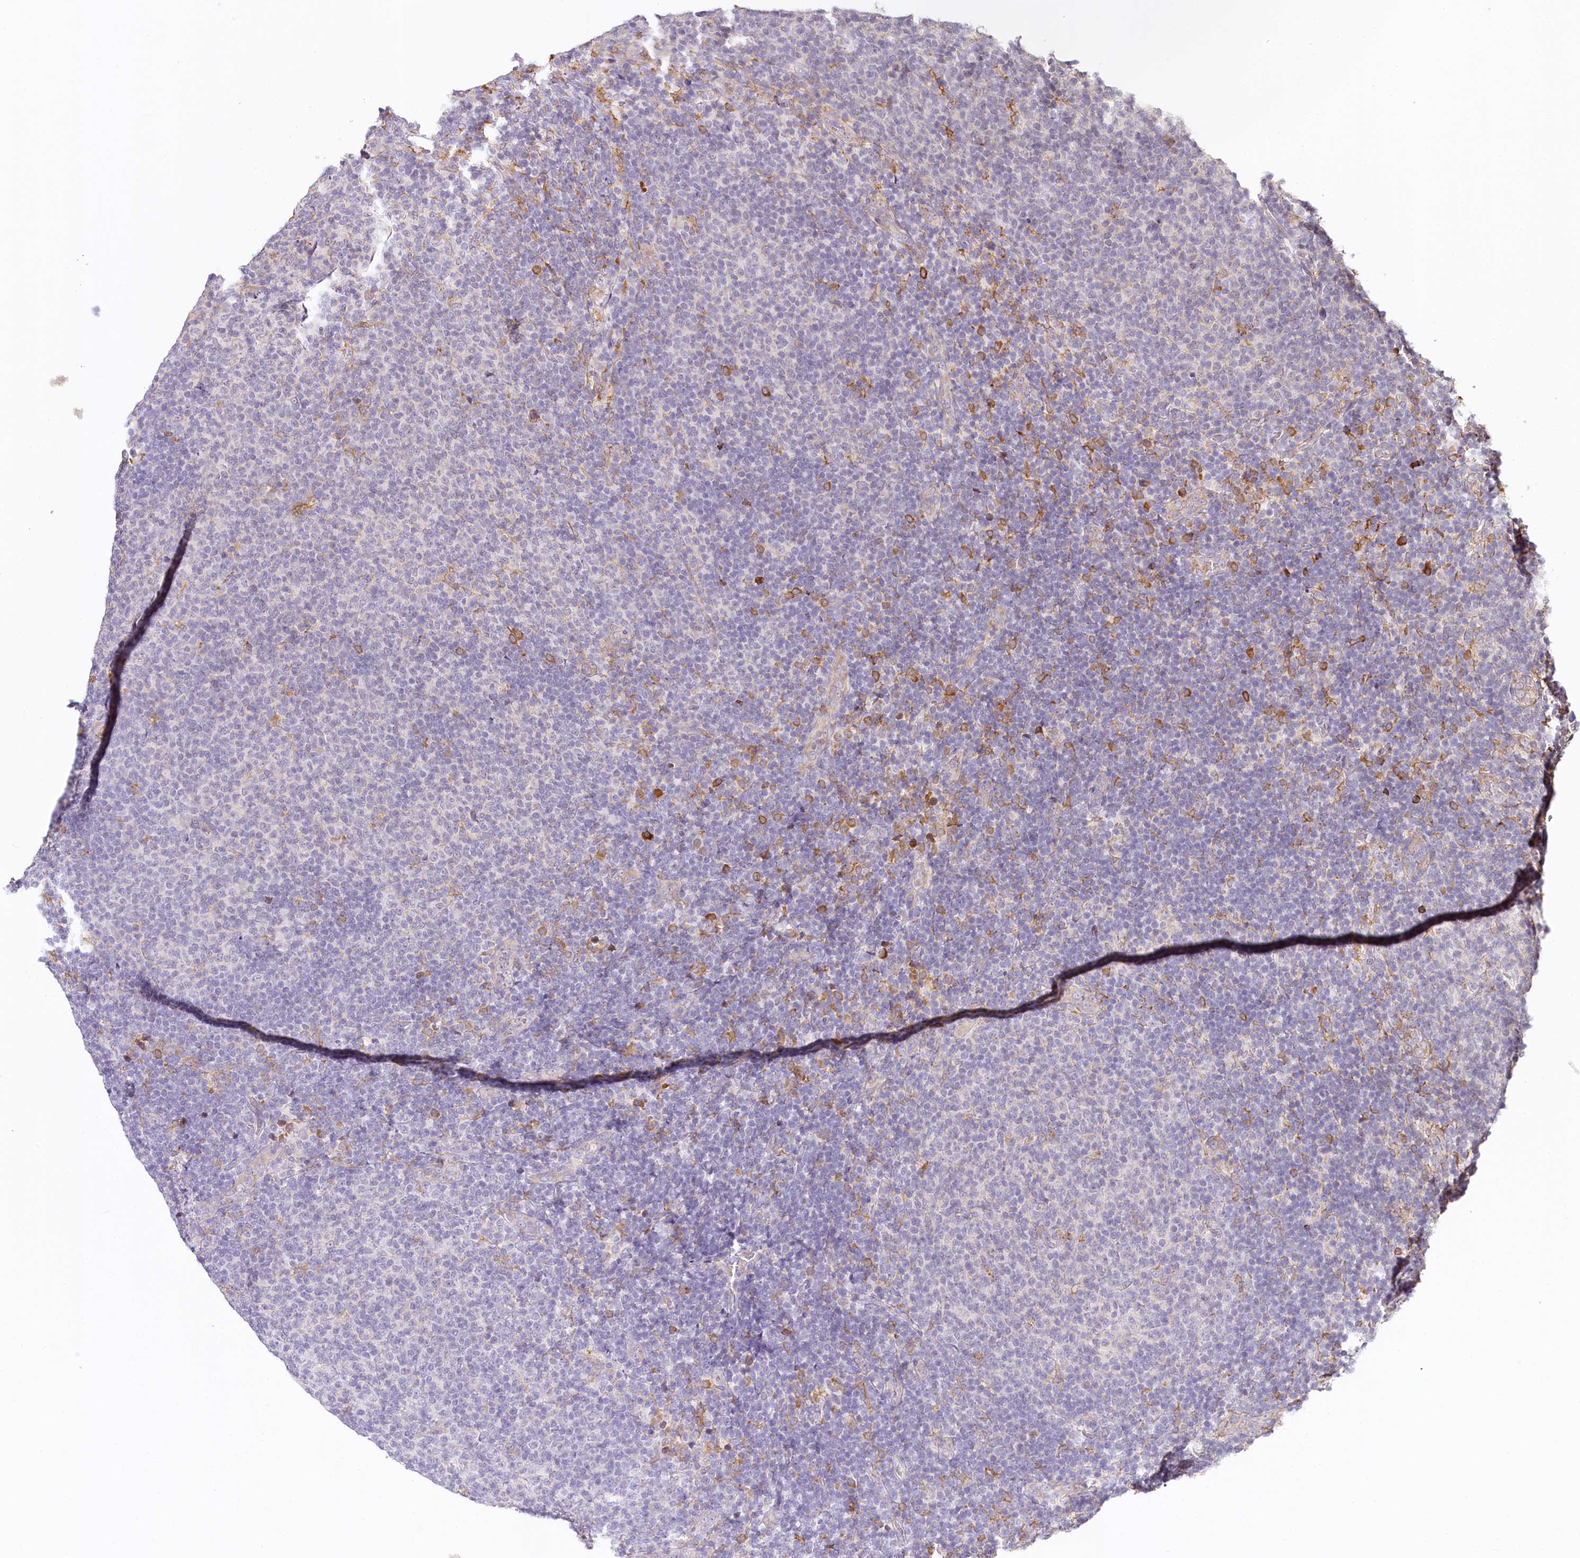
{"staining": {"intensity": "strong", "quantity": "<25%", "location": "cytoplasmic/membranous"}, "tissue": "lymphoma", "cell_type": "Tumor cells", "image_type": "cancer", "snomed": [{"axis": "morphology", "description": "Malignant lymphoma, non-Hodgkin's type, Low grade"}, {"axis": "topography", "description": "Lymph node"}], "caption": "Low-grade malignant lymphoma, non-Hodgkin's type stained with DAB immunohistochemistry (IHC) displays medium levels of strong cytoplasmic/membranous expression in approximately <25% of tumor cells.", "gene": "VEGFA", "patient": {"sex": "male", "age": 66}}